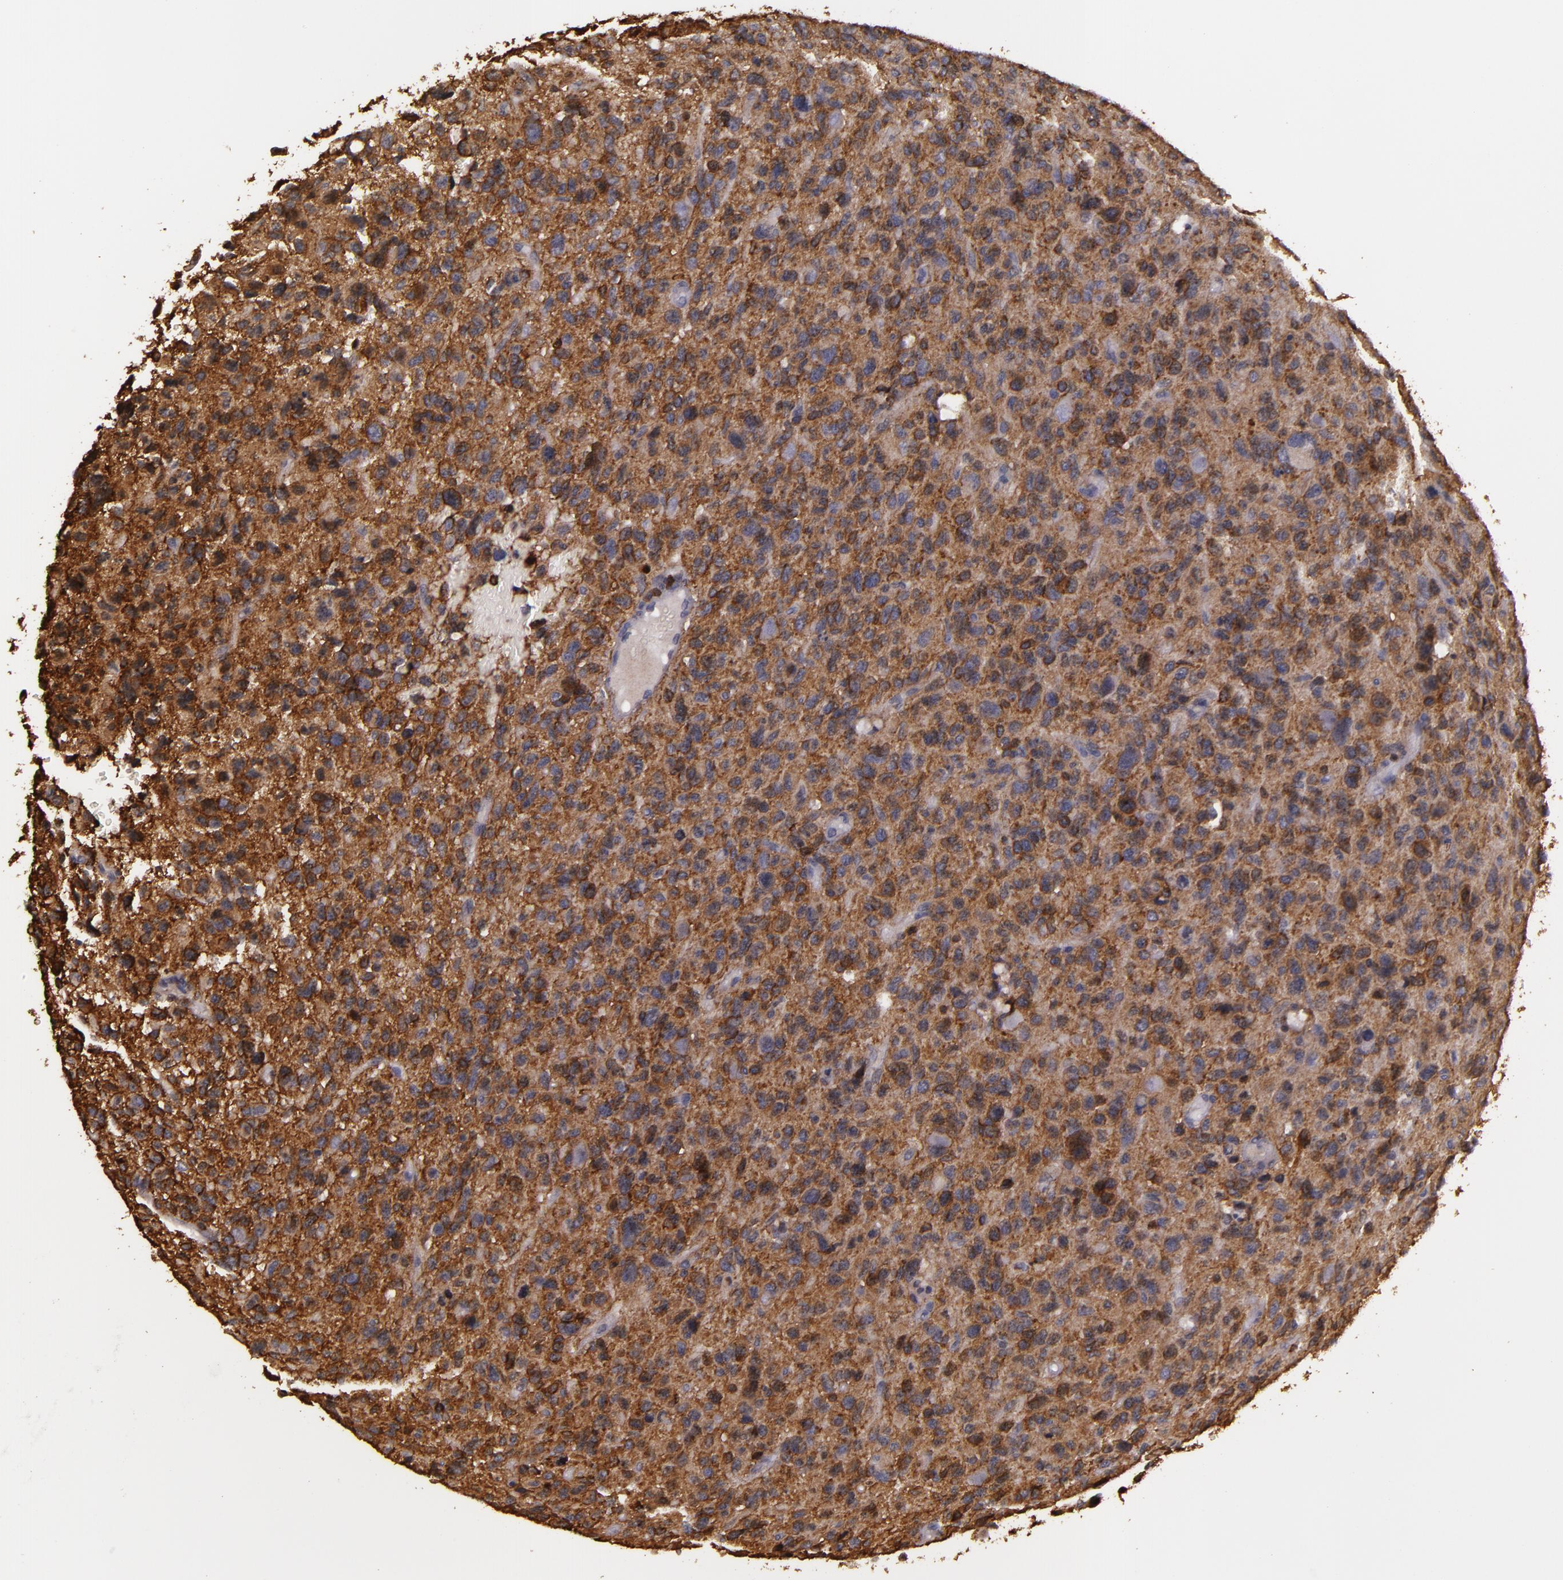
{"staining": {"intensity": "strong", "quantity": ">75%", "location": "cytoplasmic/membranous"}, "tissue": "glioma", "cell_type": "Tumor cells", "image_type": "cancer", "snomed": [{"axis": "morphology", "description": "Glioma, malignant, High grade"}, {"axis": "topography", "description": "Brain"}], "caption": "A high amount of strong cytoplasmic/membranous positivity is identified in about >75% of tumor cells in glioma tissue.", "gene": "SLC9A3R1", "patient": {"sex": "female", "age": 60}}